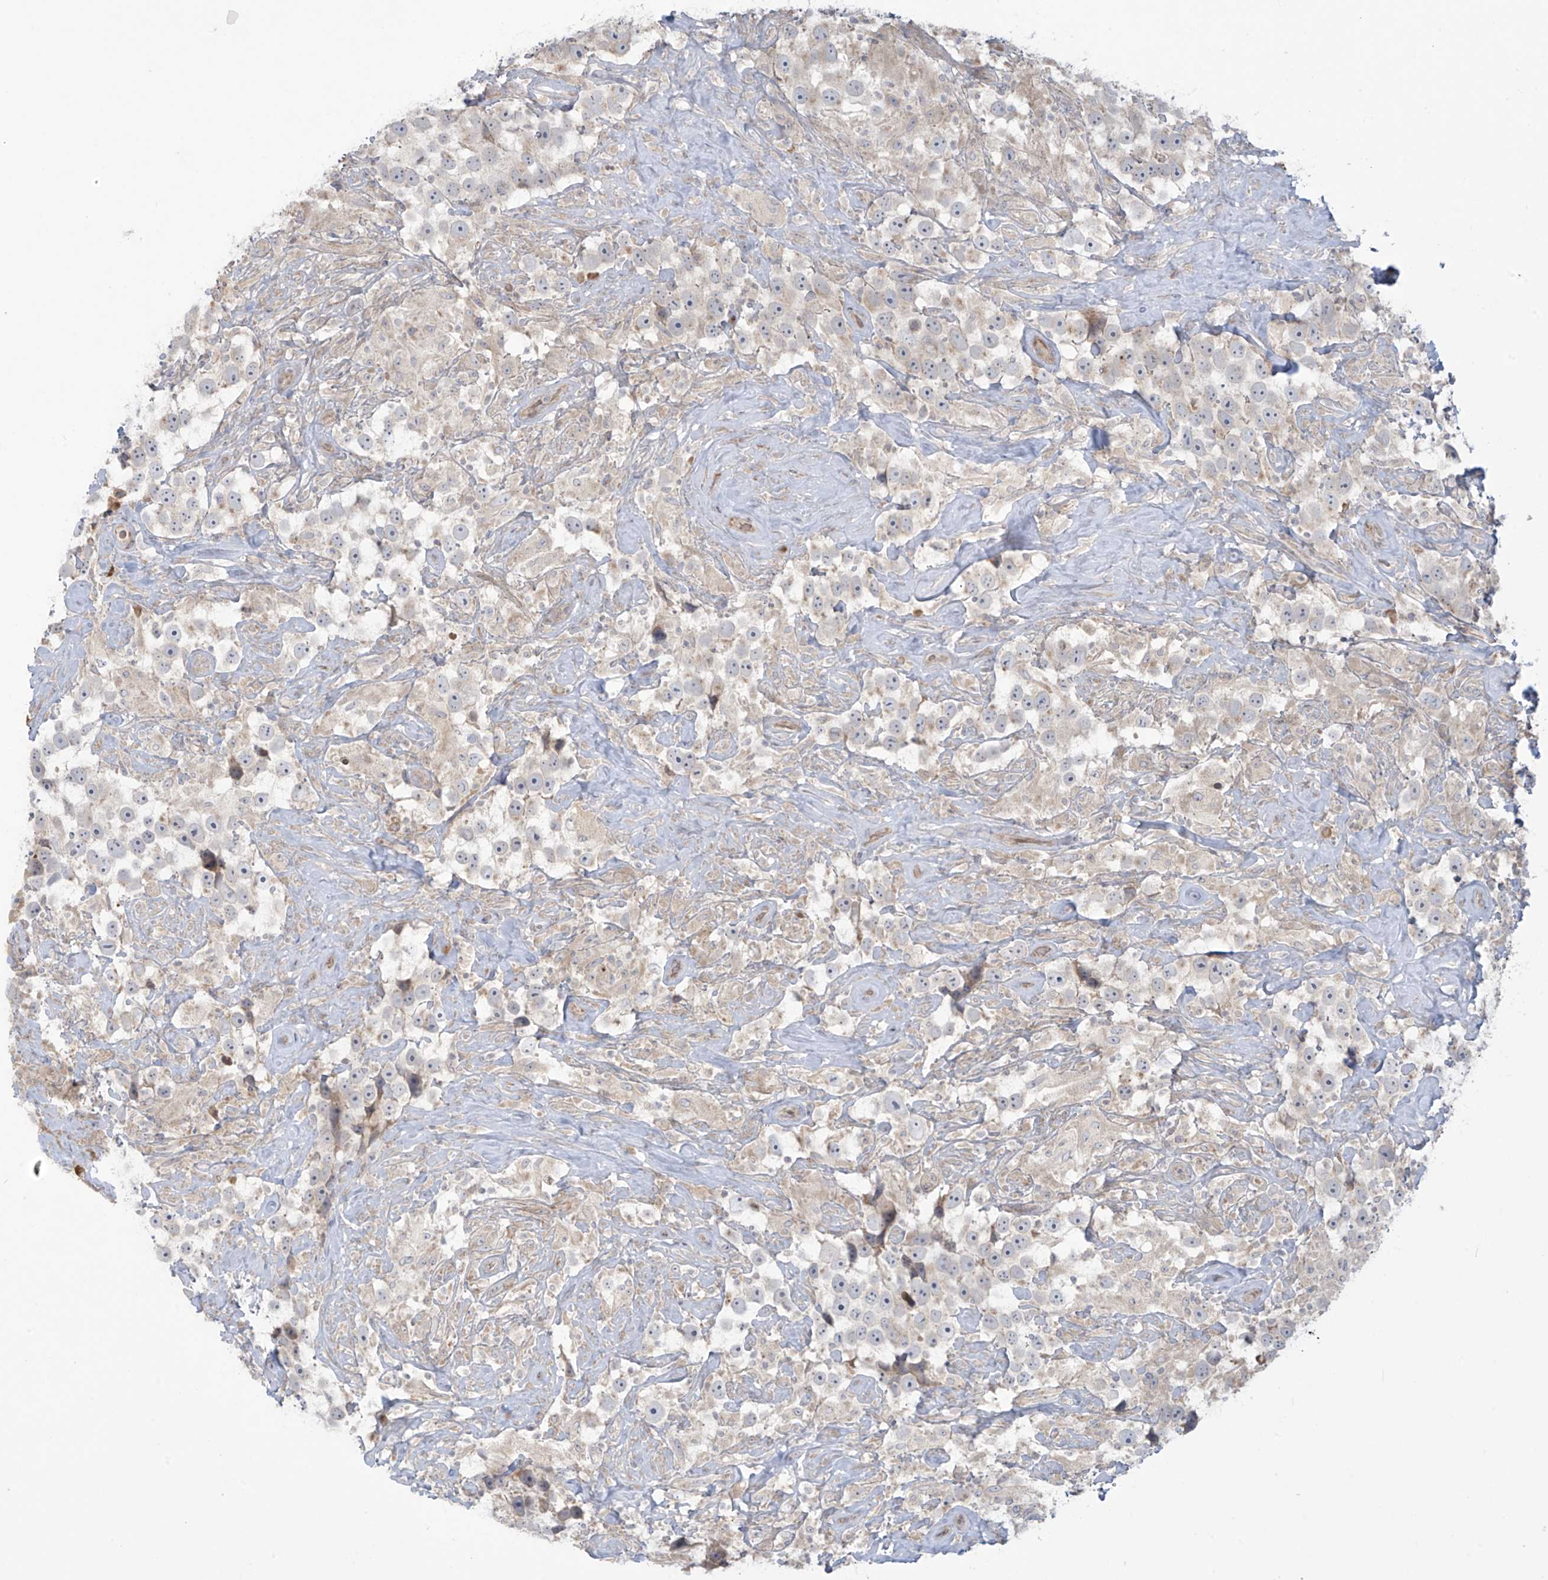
{"staining": {"intensity": "negative", "quantity": "none", "location": "none"}, "tissue": "testis cancer", "cell_type": "Tumor cells", "image_type": "cancer", "snomed": [{"axis": "morphology", "description": "Seminoma, NOS"}, {"axis": "topography", "description": "Testis"}], "caption": "Protein analysis of testis seminoma shows no significant positivity in tumor cells.", "gene": "PPAT", "patient": {"sex": "male", "age": 49}}